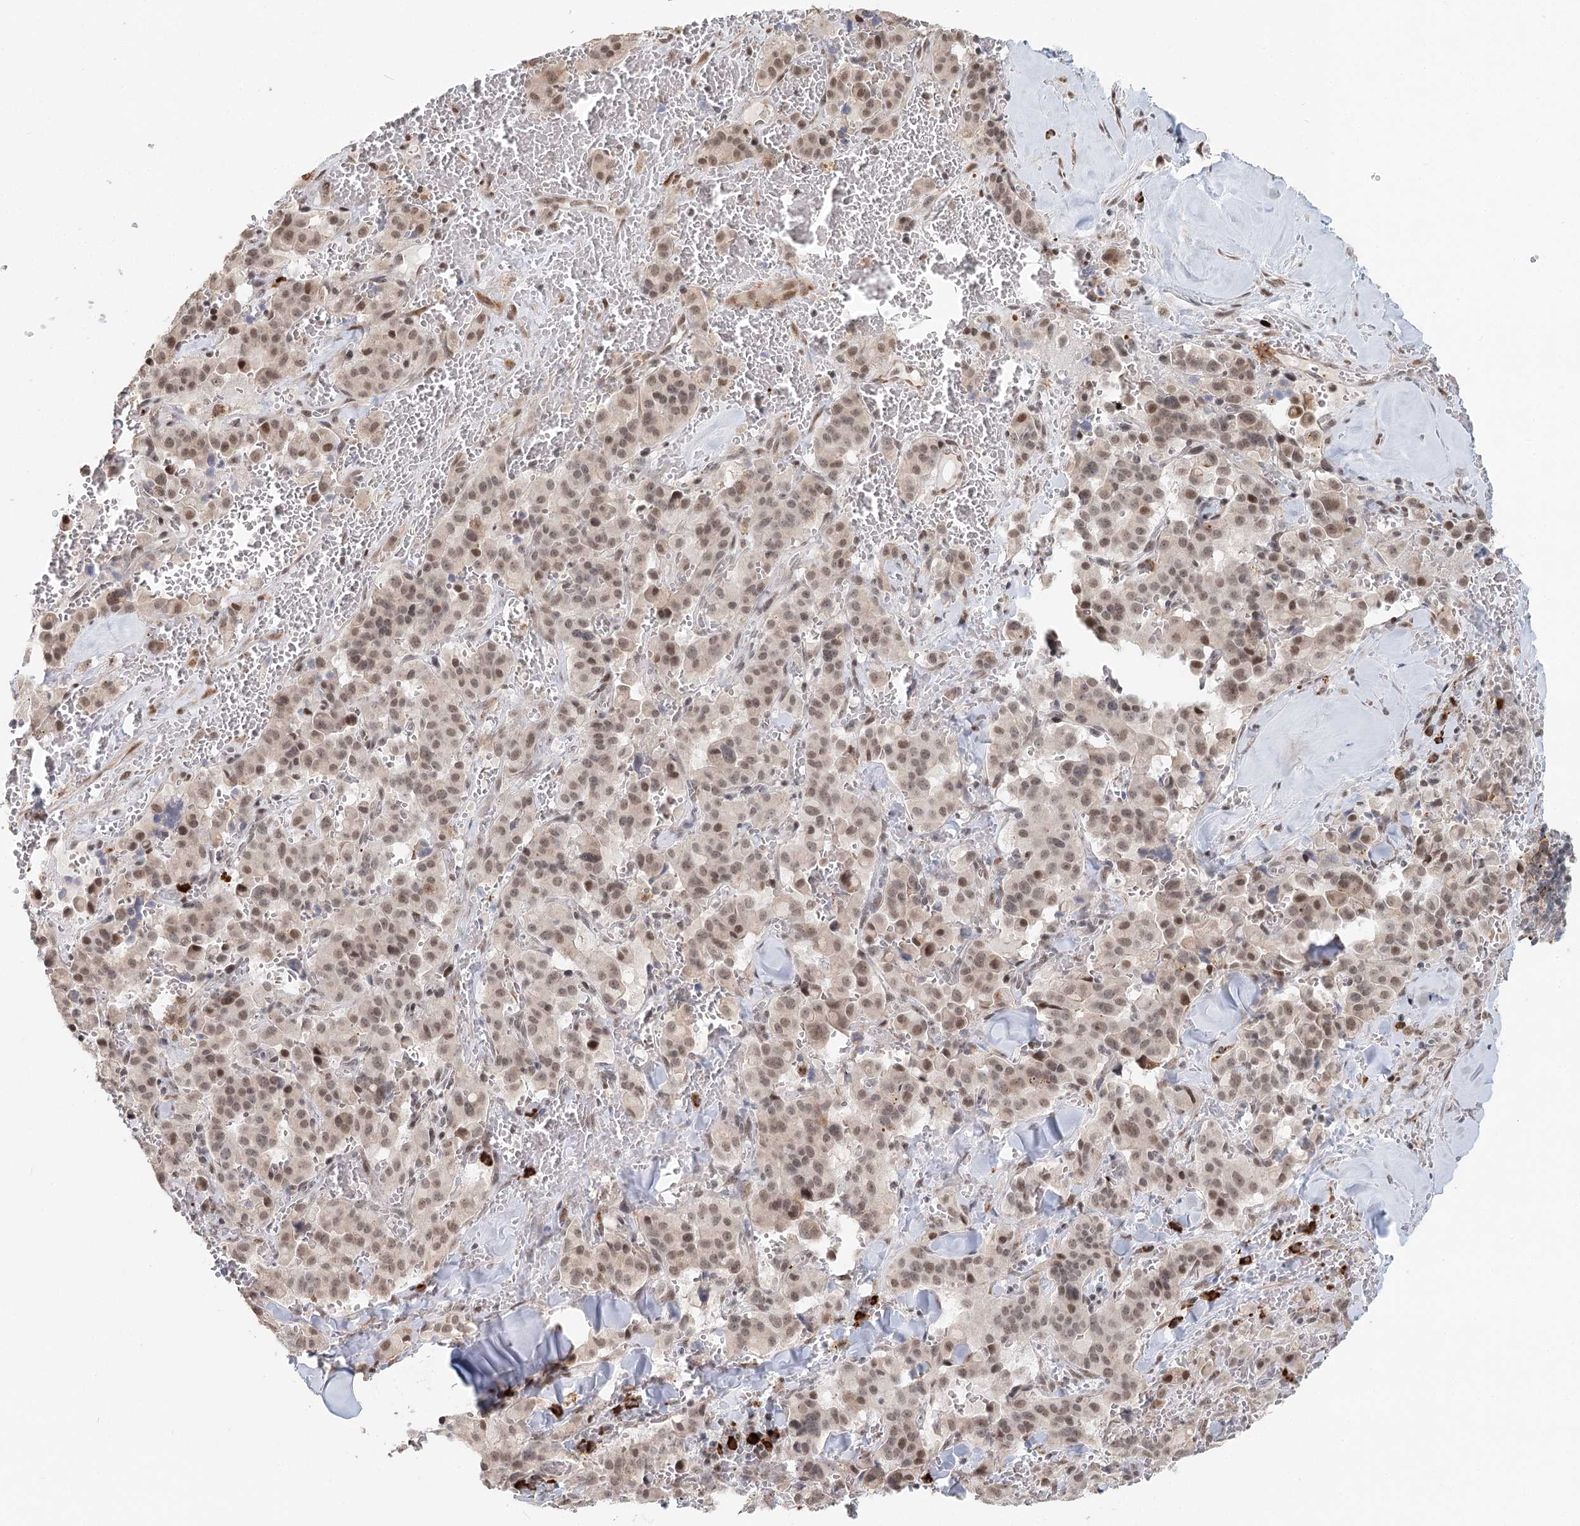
{"staining": {"intensity": "weak", "quantity": ">75%", "location": "nuclear"}, "tissue": "pancreatic cancer", "cell_type": "Tumor cells", "image_type": "cancer", "snomed": [{"axis": "morphology", "description": "Adenocarcinoma, NOS"}, {"axis": "topography", "description": "Pancreas"}], "caption": "The photomicrograph reveals staining of adenocarcinoma (pancreatic), revealing weak nuclear protein staining (brown color) within tumor cells.", "gene": "BNIP5", "patient": {"sex": "male", "age": 65}}